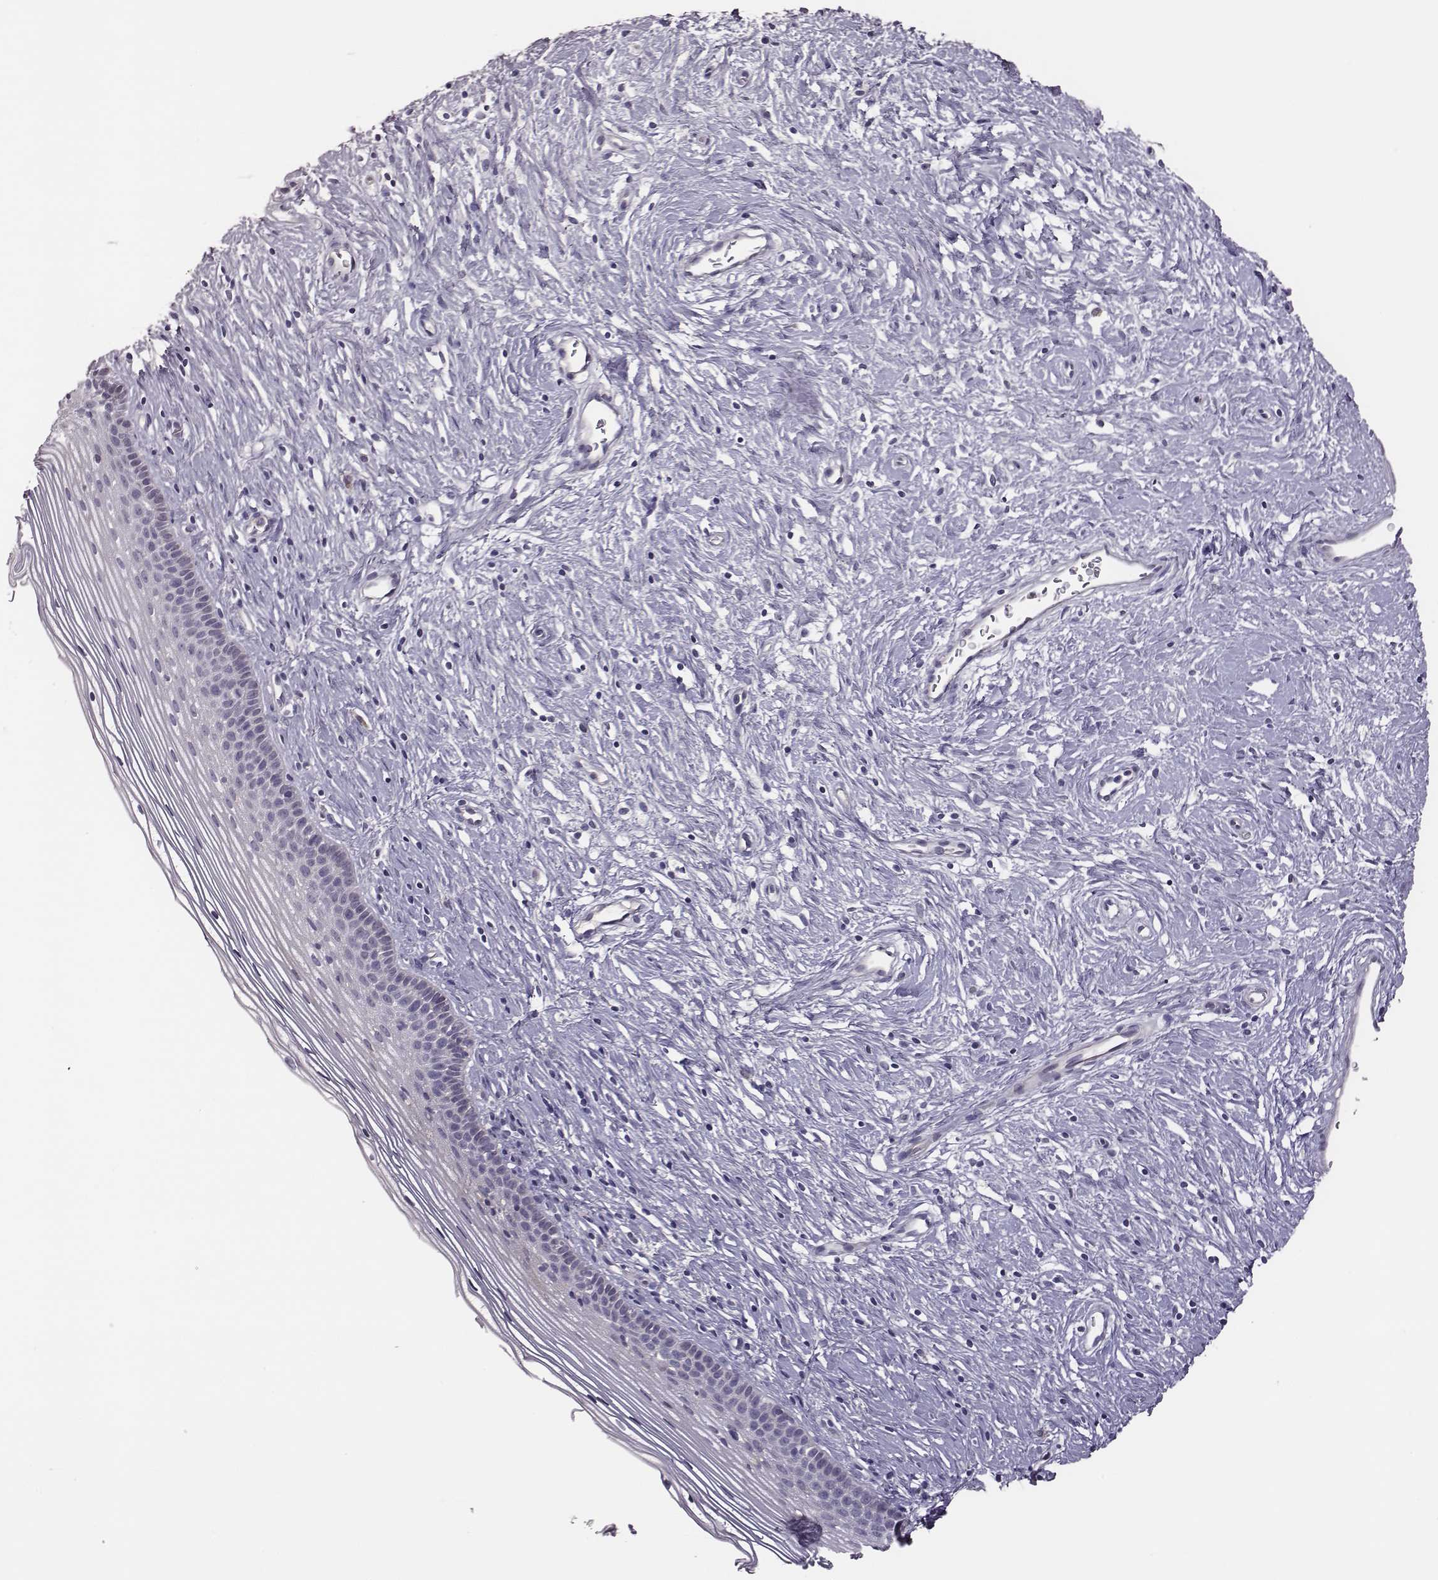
{"staining": {"intensity": "negative", "quantity": "none", "location": "none"}, "tissue": "cervix", "cell_type": "Glandular cells", "image_type": "normal", "snomed": [{"axis": "morphology", "description": "Normal tissue, NOS"}, {"axis": "topography", "description": "Cervix"}], "caption": "IHC image of unremarkable cervix: cervix stained with DAB (3,3'-diaminobenzidine) demonstrates no significant protein expression in glandular cells. (Brightfield microscopy of DAB immunohistochemistry (IHC) at high magnification).", "gene": "KMO", "patient": {"sex": "female", "age": 39}}